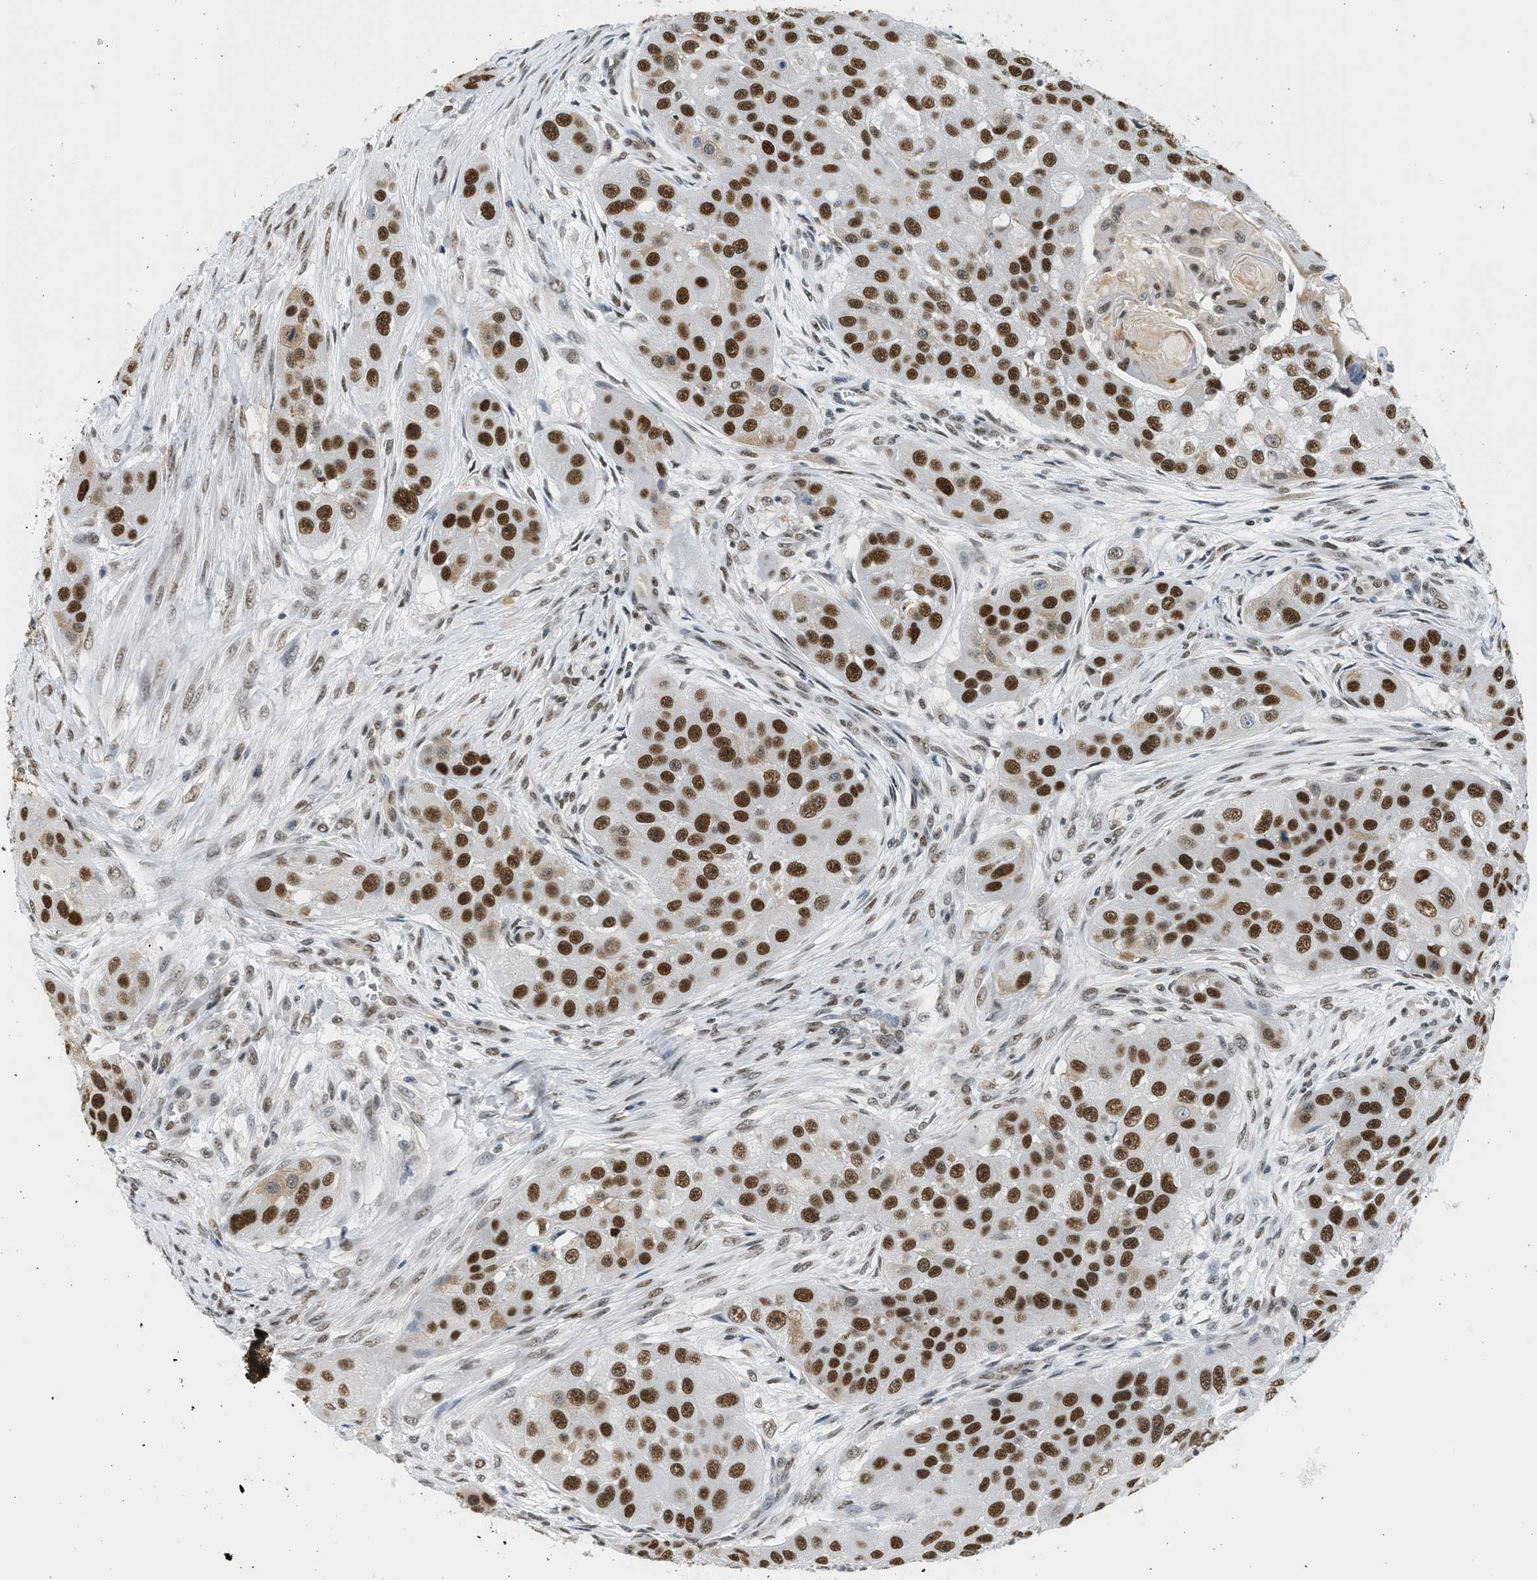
{"staining": {"intensity": "strong", "quantity": ">75%", "location": "nuclear"}, "tissue": "head and neck cancer", "cell_type": "Tumor cells", "image_type": "cancer", "snomed": [{"axis": "morphology", "description": "Normal tissue, NOS"}, {"axis": "morphology", "description": "Squamous cell carcinoma, NOS"}, {"axis": "topography", "description": "Skeletal muscle"}, {"axis": "topography", "description": "Head-Neck"}], "caption": "DAB immunohistochemical staining of human head and neck squamous cell carcinoma shows strong nuclear protein positivity in approximately >75% of tumor cells.", "gene": "HIPK1", "patient": {"sex": "male", "age": 51}}